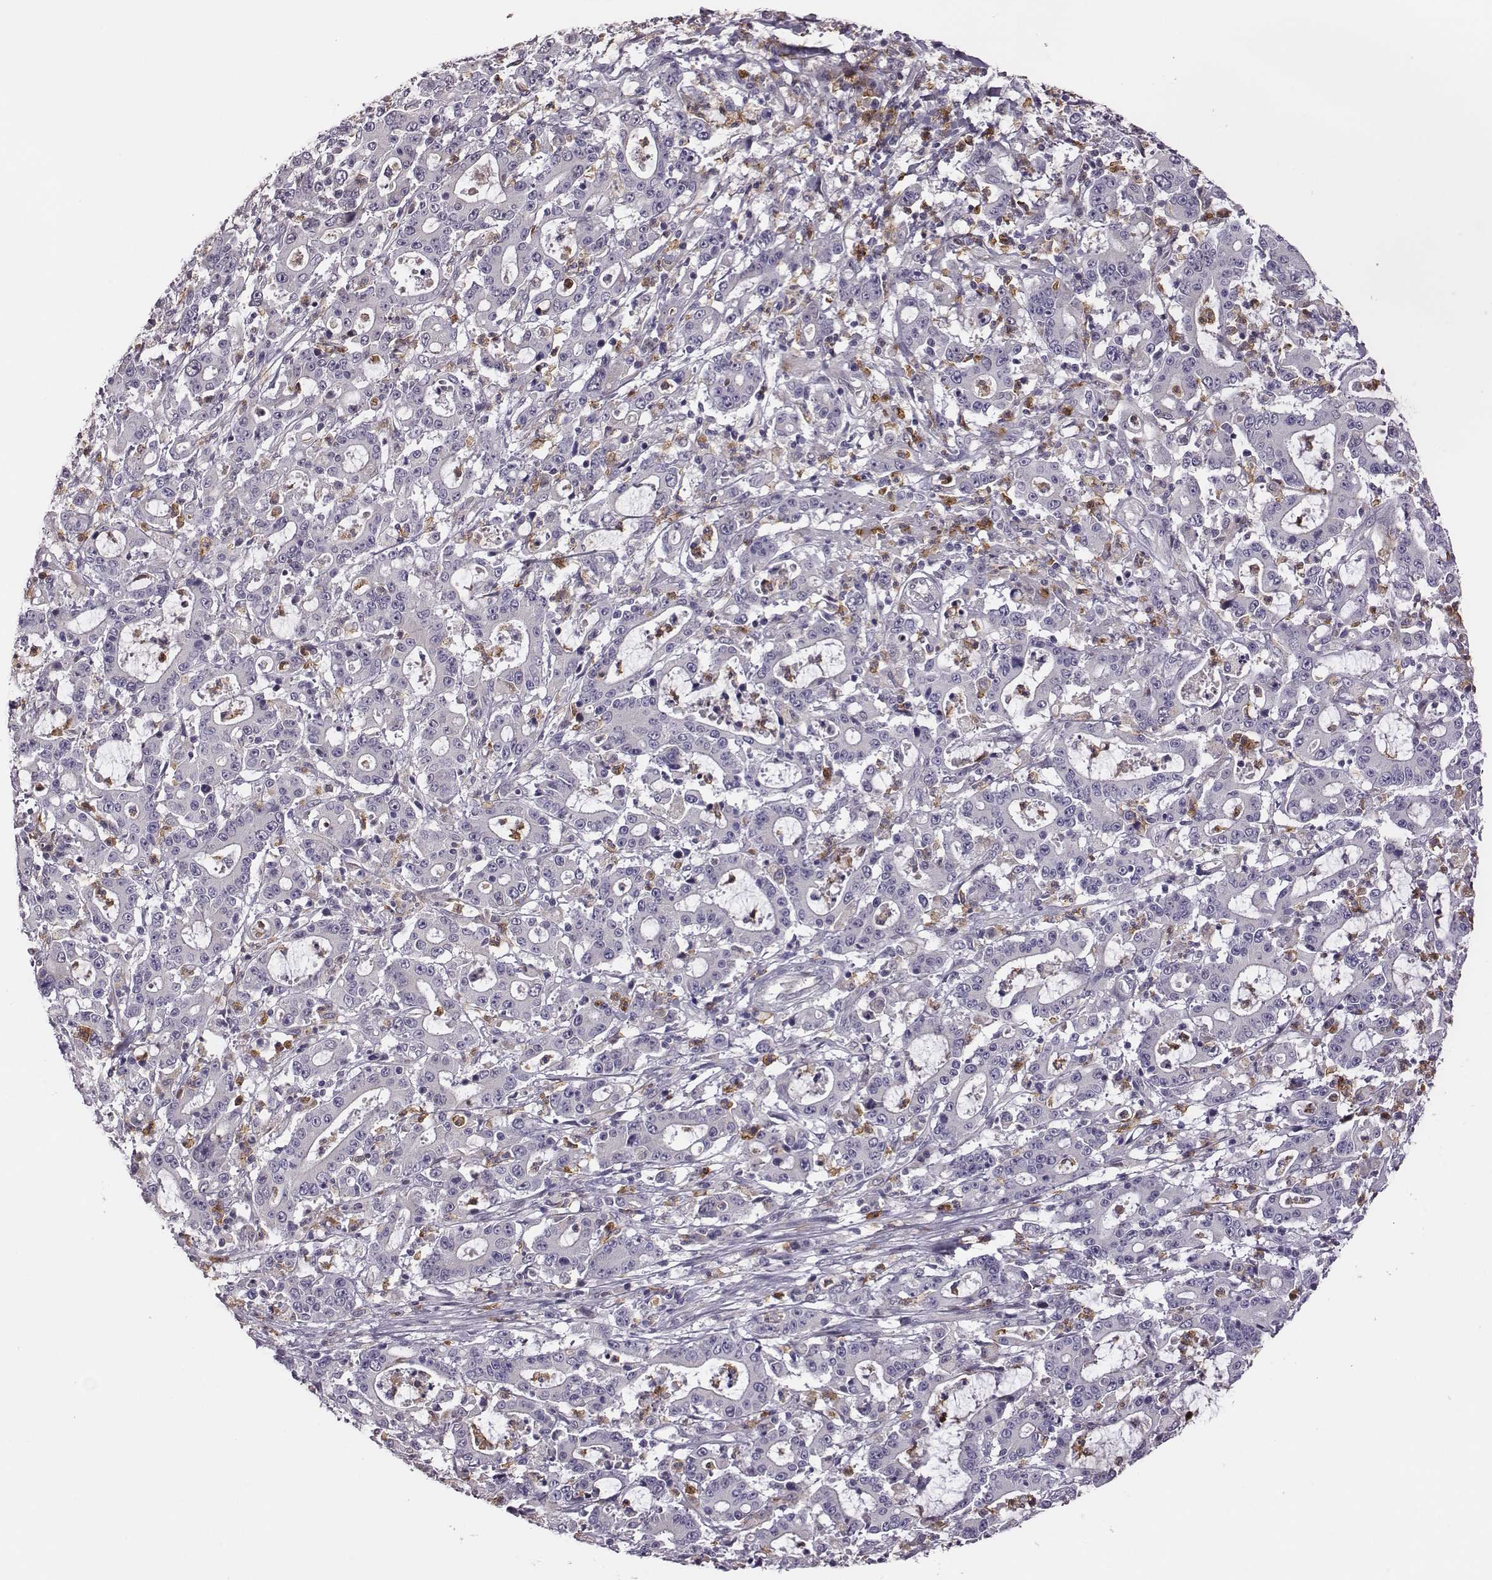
{"staining": {"intensity": "negative", "quantity": "none", "location": "none"}, "tissue": "stomach cancer", "cell_type": "Tumor cells", "image_type": "cancer", "snomed": [{"axis": "morphology", "description": "Adenocarcinoma, NOS"}, {"axis": "topography", "description": "Stomach, upper"}], "caption": "Immunohistochemistry (IHC) histopathology image of neoplastic tissue: human stomach cancer stained with DAB shows no significant protein expression in tumor cells.", "gene": "KMO", "patient": {"sex": "male", "age": 68}}